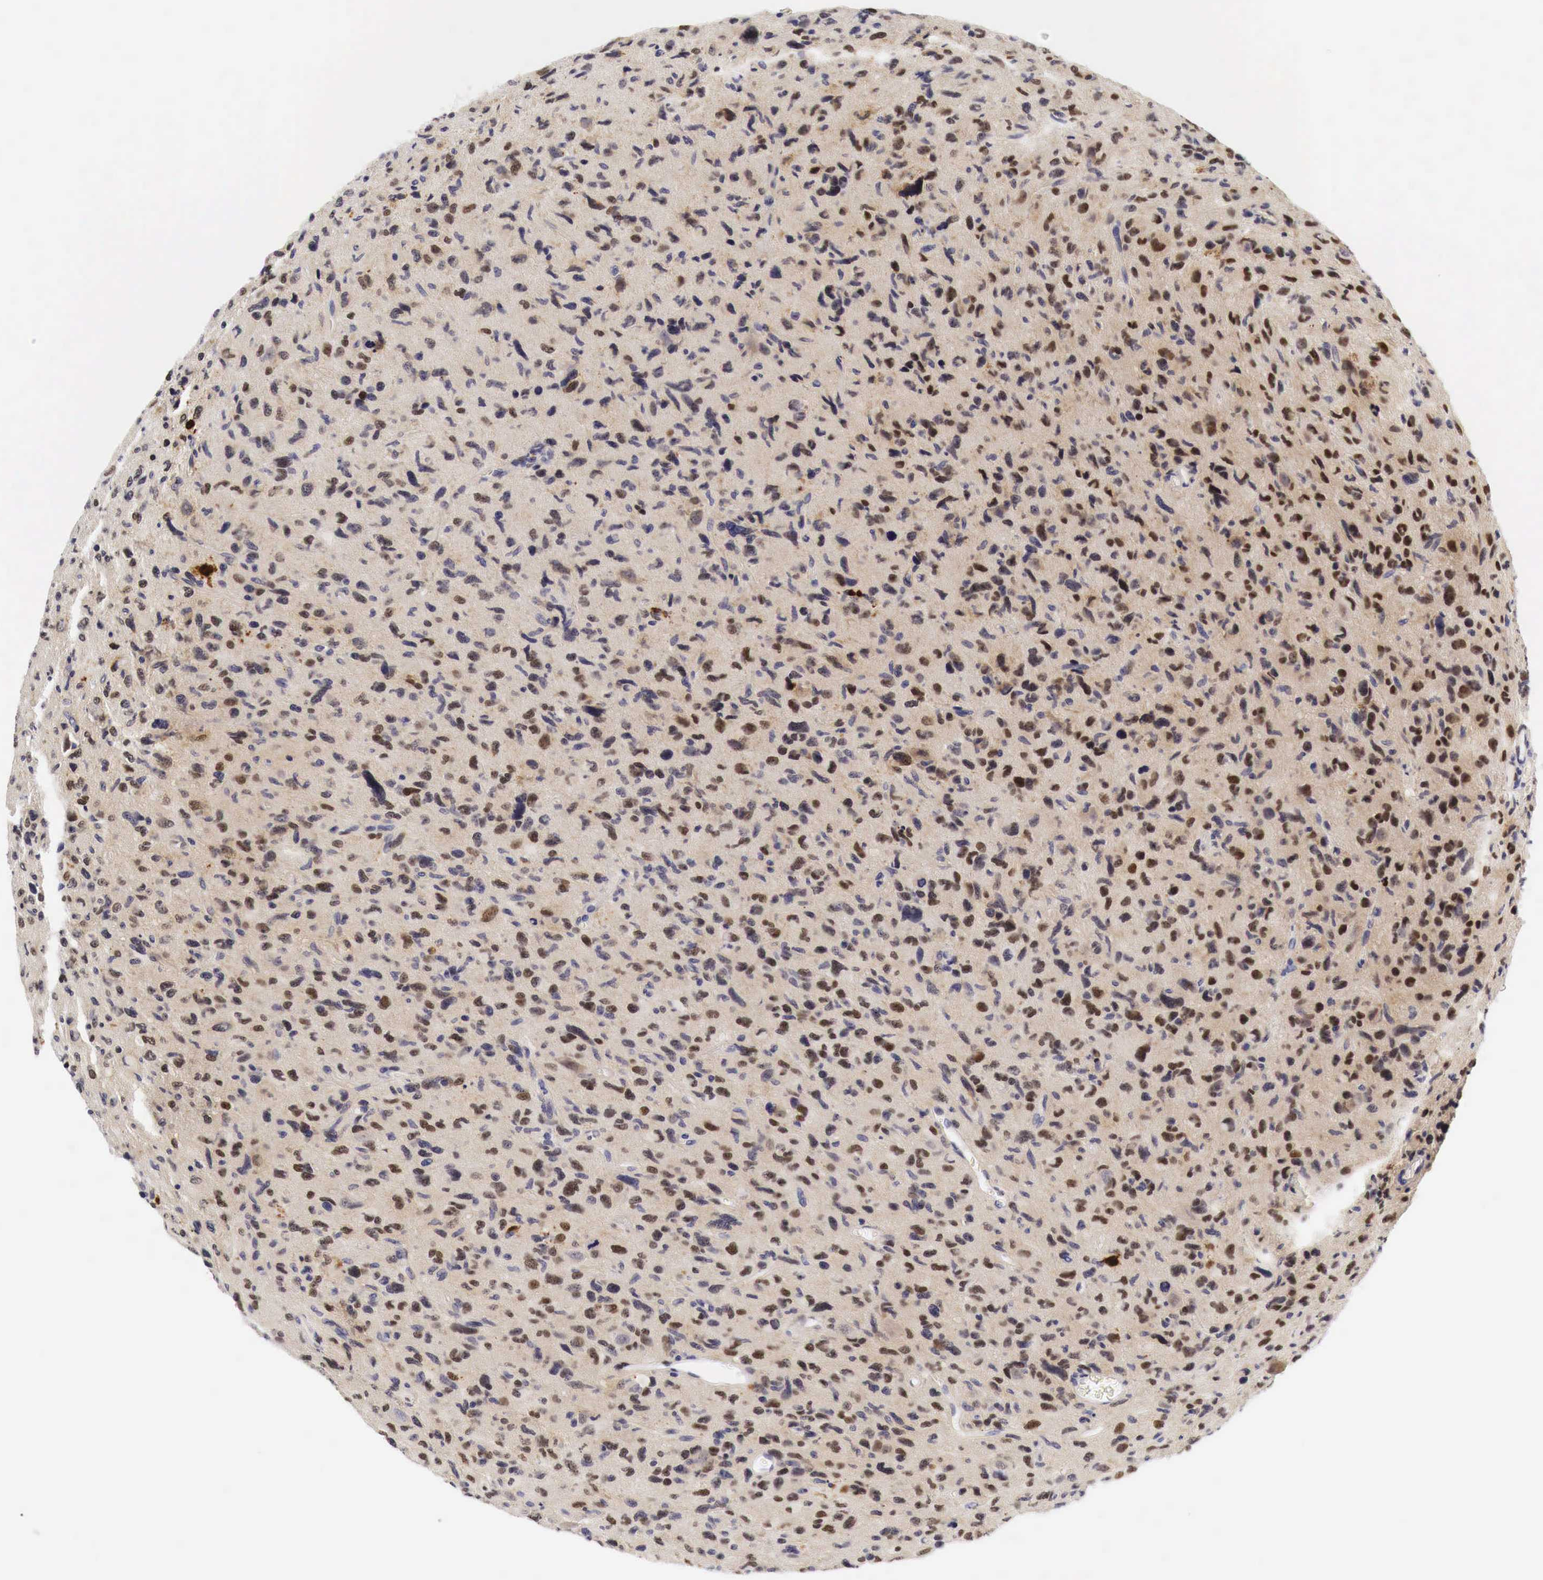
{"staining": {"intensity": "moderate", "quantity": "25%-75%", "location": "nuclear"}, "tissue": "glioma", "cell_type": "Tumor cells", "image_type": "cancer", "snomed": [{"axis": "morphology", "description": "Glioma, malignant, High grade"}, {"axis": "topography", "description": "Brain"}], "caption": "Malignant high-grade glioma was stained to show a protein in brown. There is medium levels of moderate nuclear positivity in about 25%-75% of tumor cells.", "gene": "CASP3", "patient": {"sex": "female", "age": 60}}